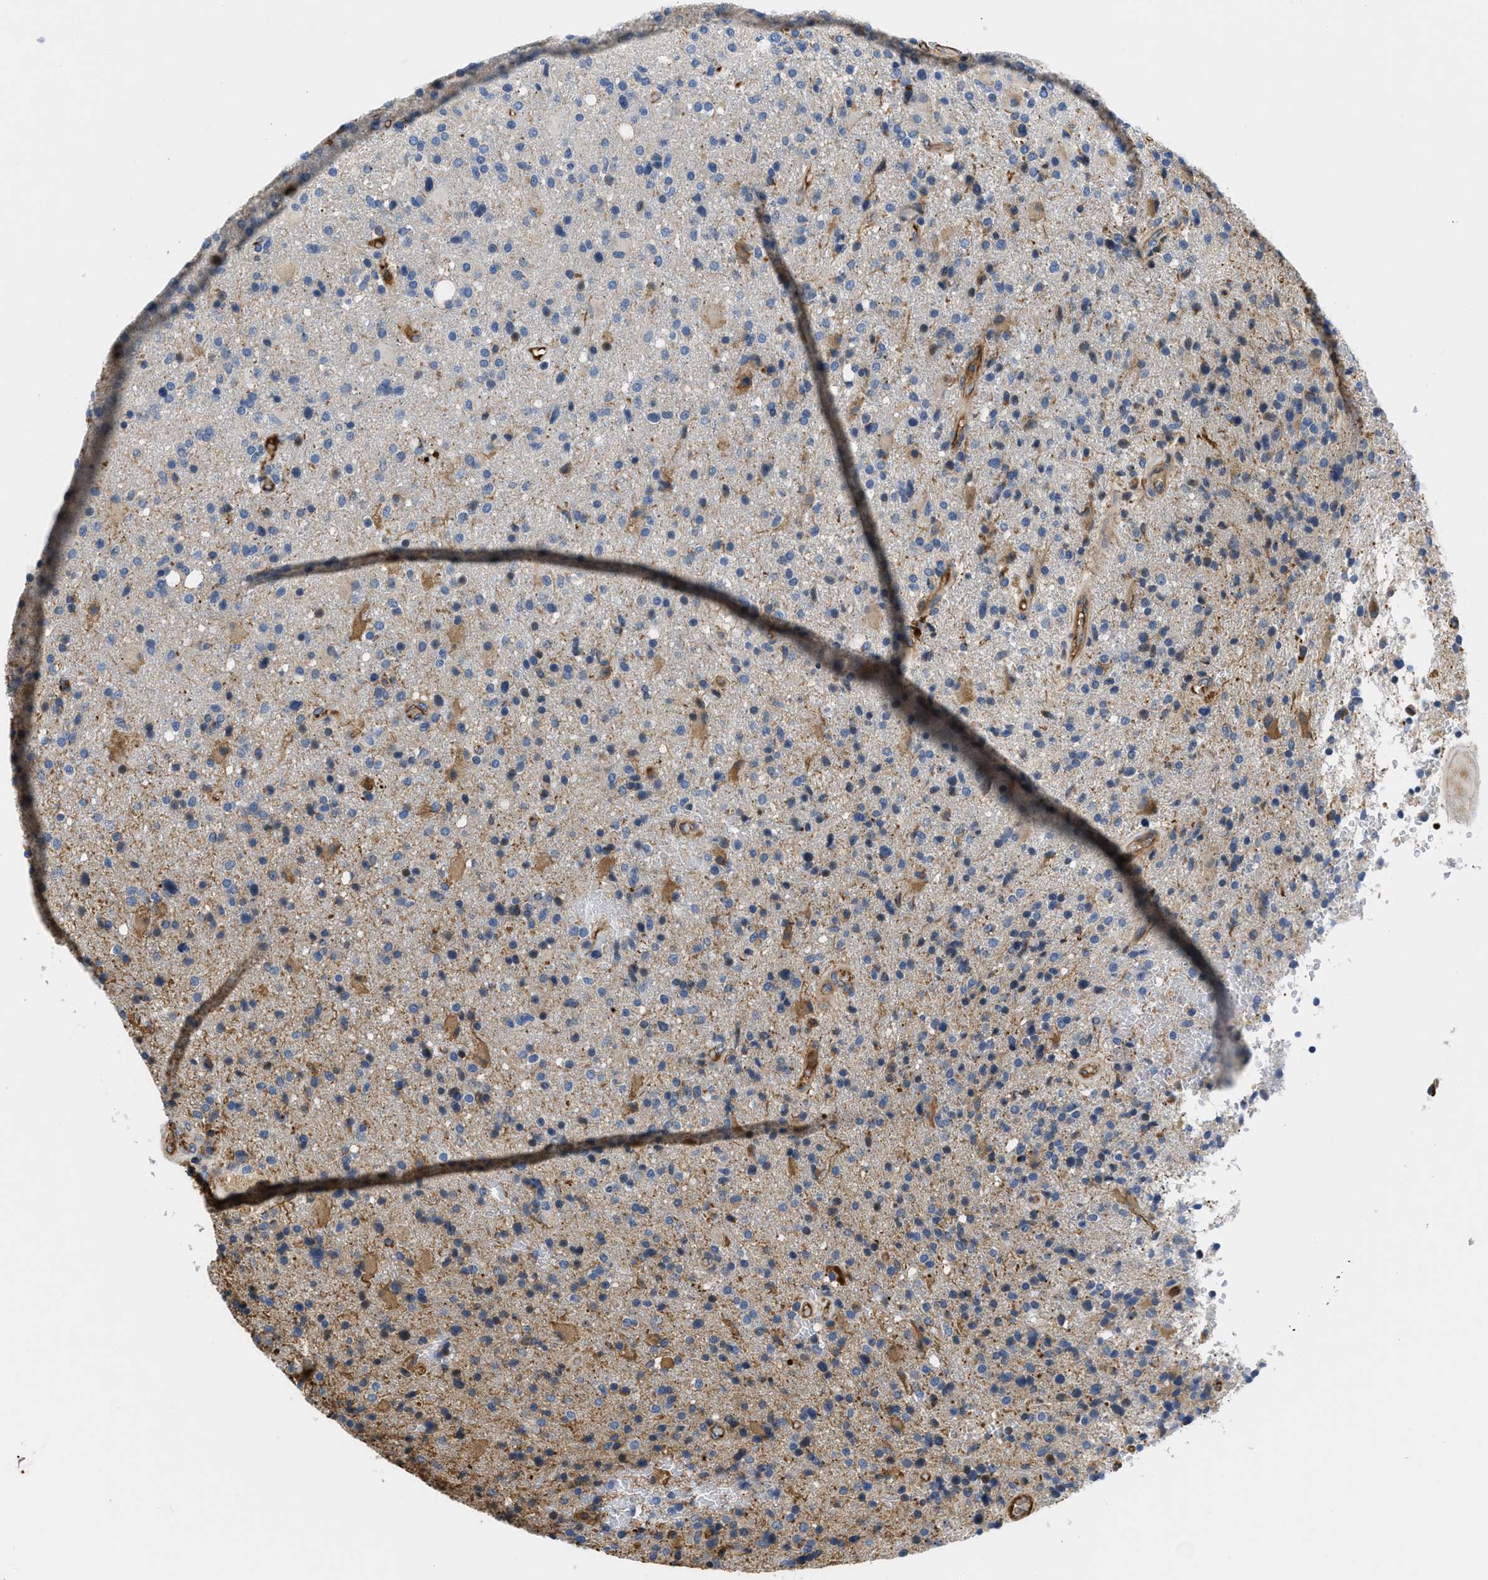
{"staining": {"intensity": "negative", "quantity": "none", "location": "none"}, "tissue": "glioma", "cell_type": "Tumor cells", "image_type": "cancer", "snomed": [{"axis": "morphology", "description": "Glioma, malignant, High grade"}, {"axis": "topography", "description": "Brain"}], "caption": "This is an immunohistochemistry photomicrograph of glioma. There is no positivity in tumor cells.", "gene": "HSPG2", "patient": {"sex": "male", "age": 72}}